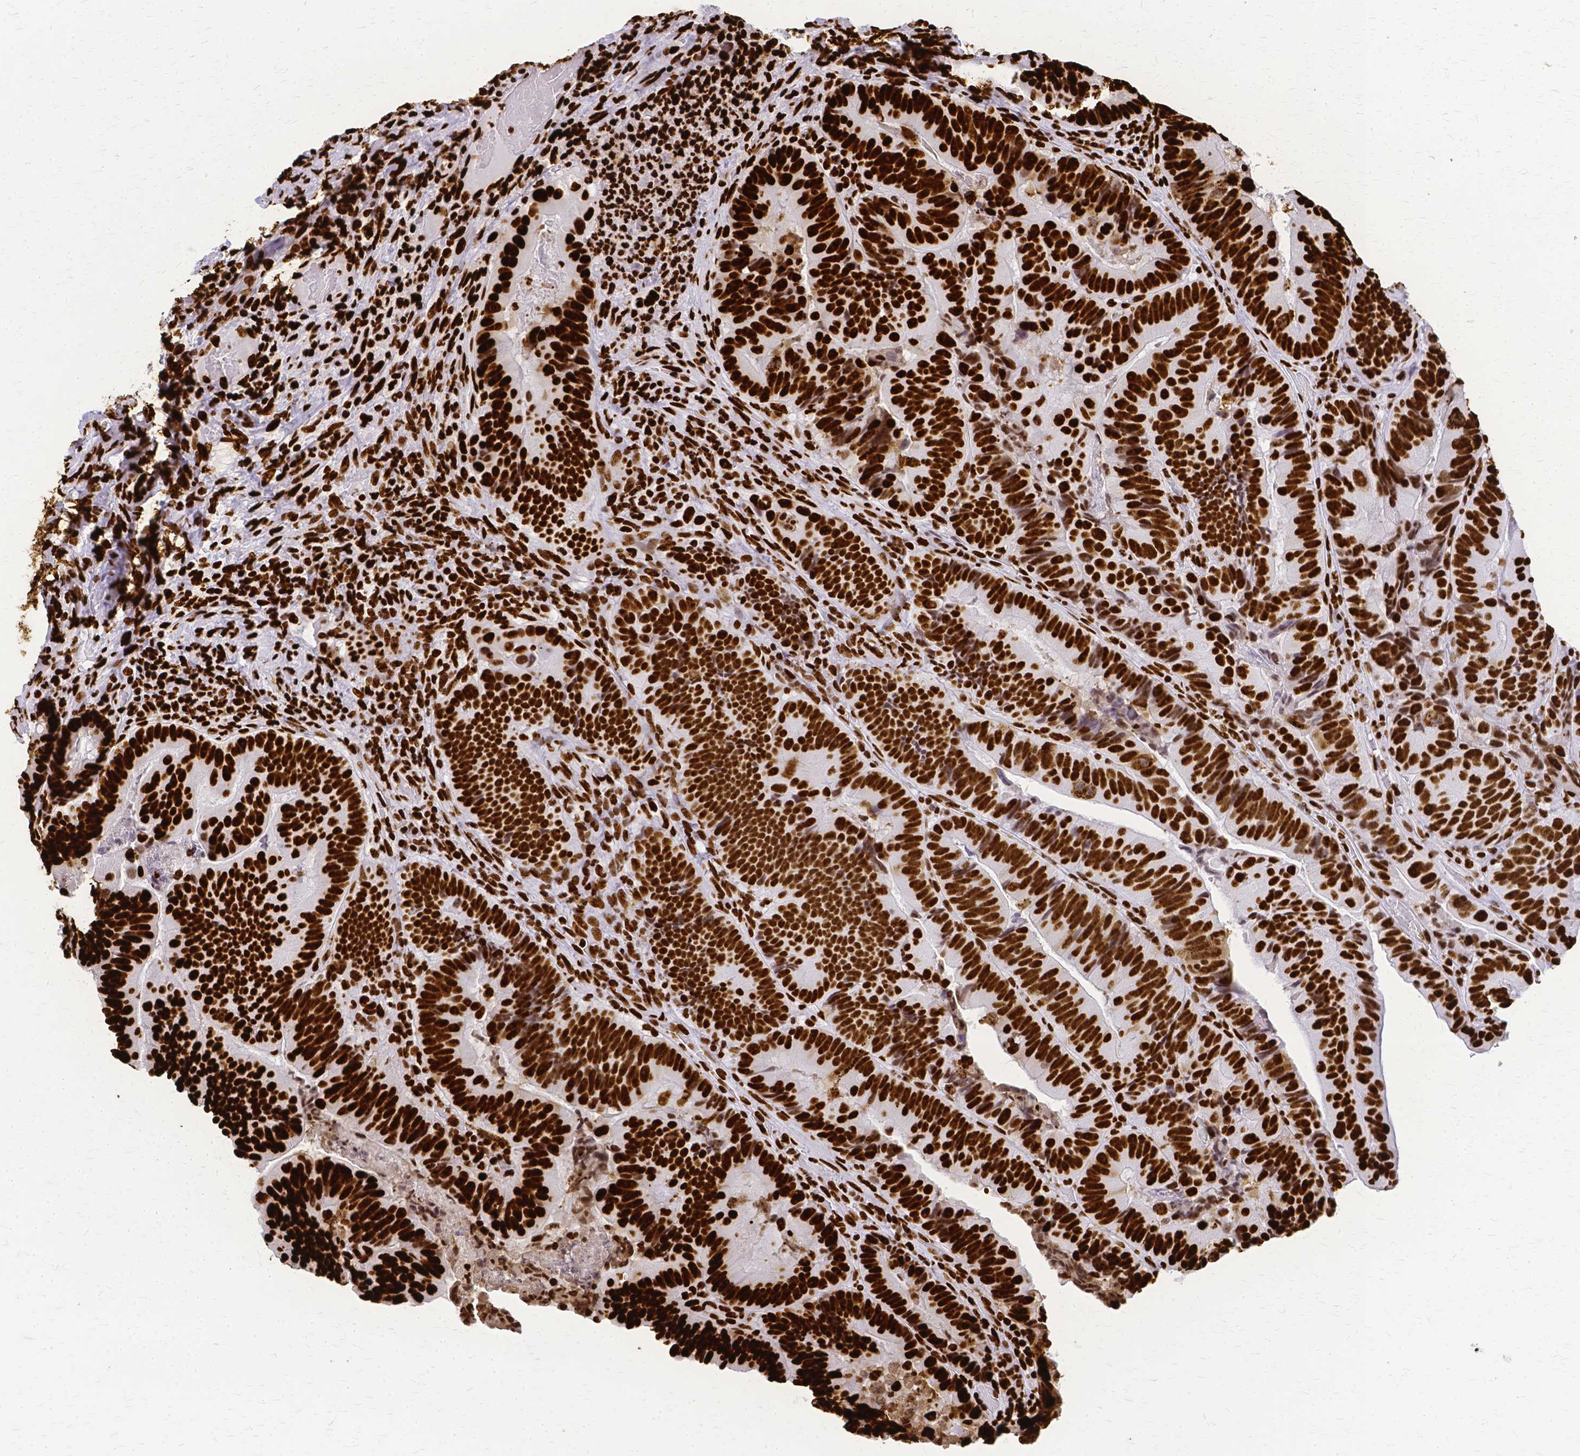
{"staining": {"intensity": "strong", "quantity": ">75%", "location": "nuclear"}, "tissue": "colorectal cancer", "cell_type": "Tumor cells", "image_type": "cancer", "snomed": [{"axis": "morphology", "description": "Adenocarcinoma, NOS"}, {"axis": "topography", "description": "Colon"}], "caption": "Adenocarcinoma (colorectal) was stained to show a protein in brown. There is high levels of strong nuclear expression in about >75% of tumor cells.", "gene": "SFPQ", "patient": {"sex": "female", "age": 86}}